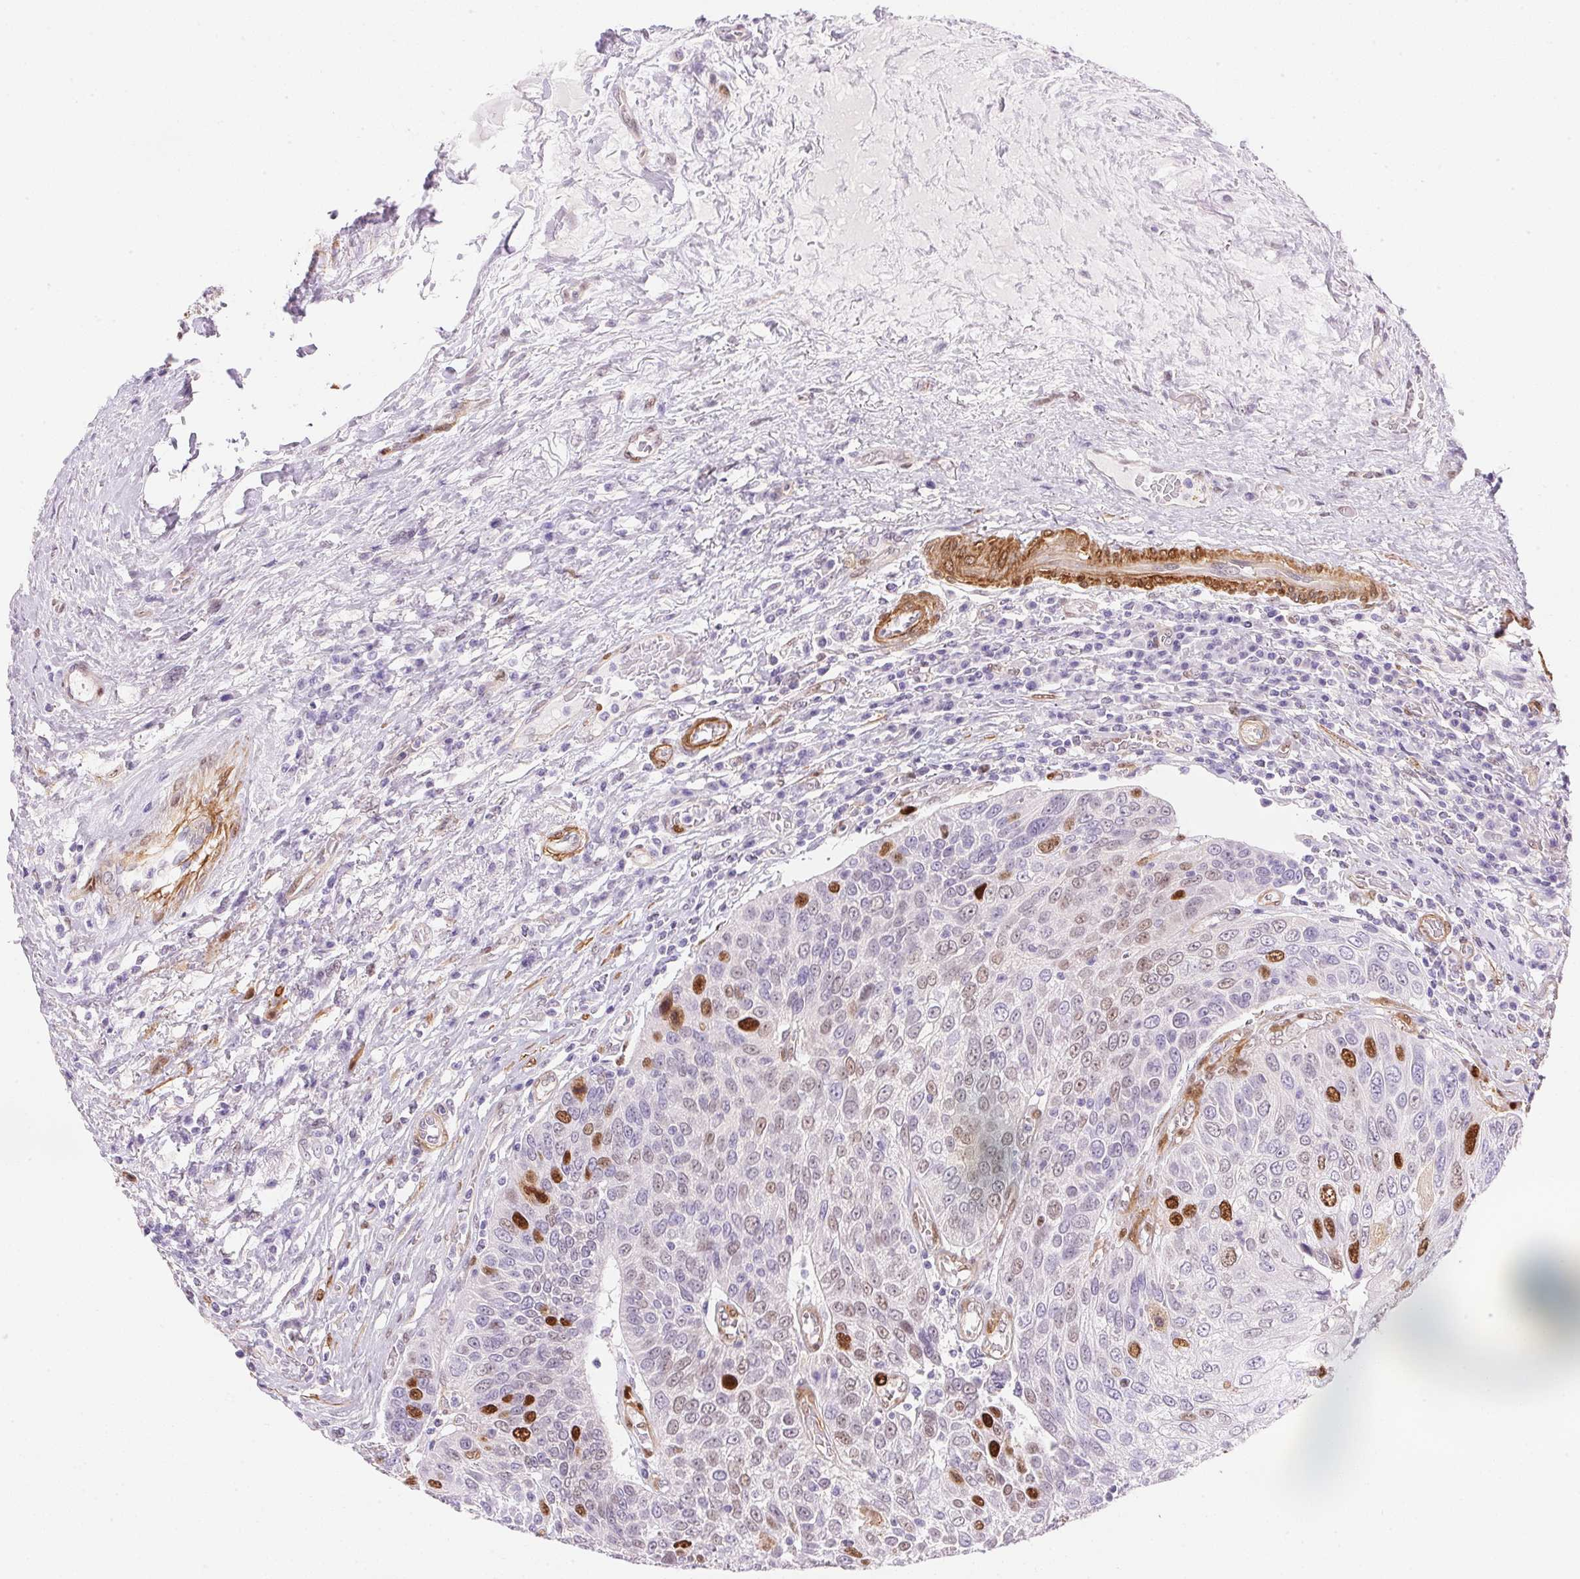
{"staining": {"intensity": "strong", "quantity": "<25%", "location": "nuclear"}, "tissue": "urothelial cancer", "cell_type": "Tumor cells", "image_type": "cancer", "snomed": [{"axis": "morphology", "description": "Urothelial carcinoma, High grade"}, {"axis": "topography", "description": "Urinary bladder"}], "caption": "Human urothelial cancer stained with a protein marker reveals strong staining in tumor cells.", "gene": "SMTN", "patient": {"sex": "female", "age": 70}}